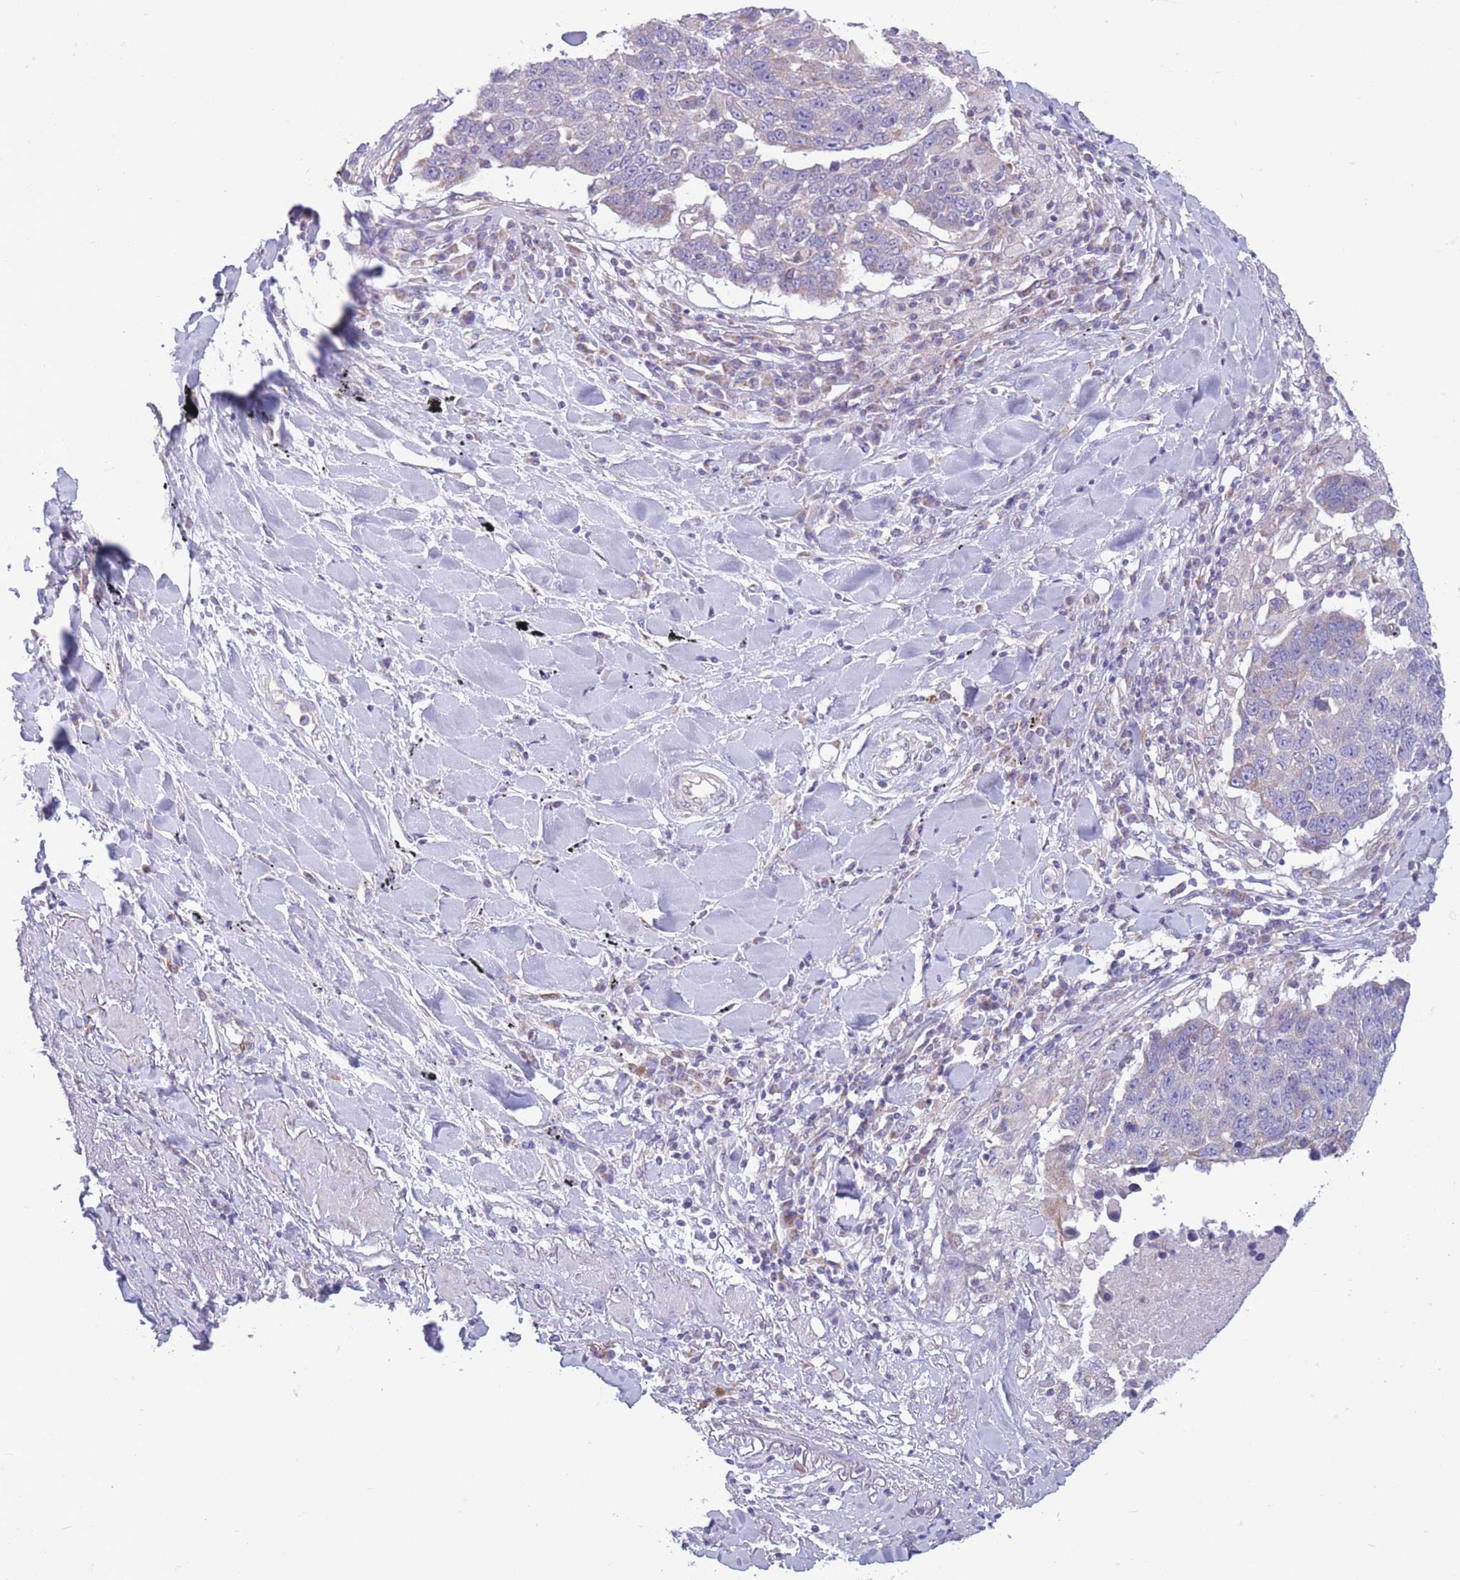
{"staining": {"intensity": "negative", "quantity": "none", "location": "none"}, "tissue": "lung cancer", "cell_type": "Tumor cells", "image_type": "cancer", "snomed": [{"axis": "morphology", "description": "Squamous cell carcinoma, NOS"}, {"axis": "topography", "description": "Lung"}], "caption": "DAB (3,3'-diaminobenzidine) immunohistochemical staining of lung cancer exhibits no significant positivity in tumor cells.", "gene": "PDHA1", "patient": {"sex": "male", "age": 66}}